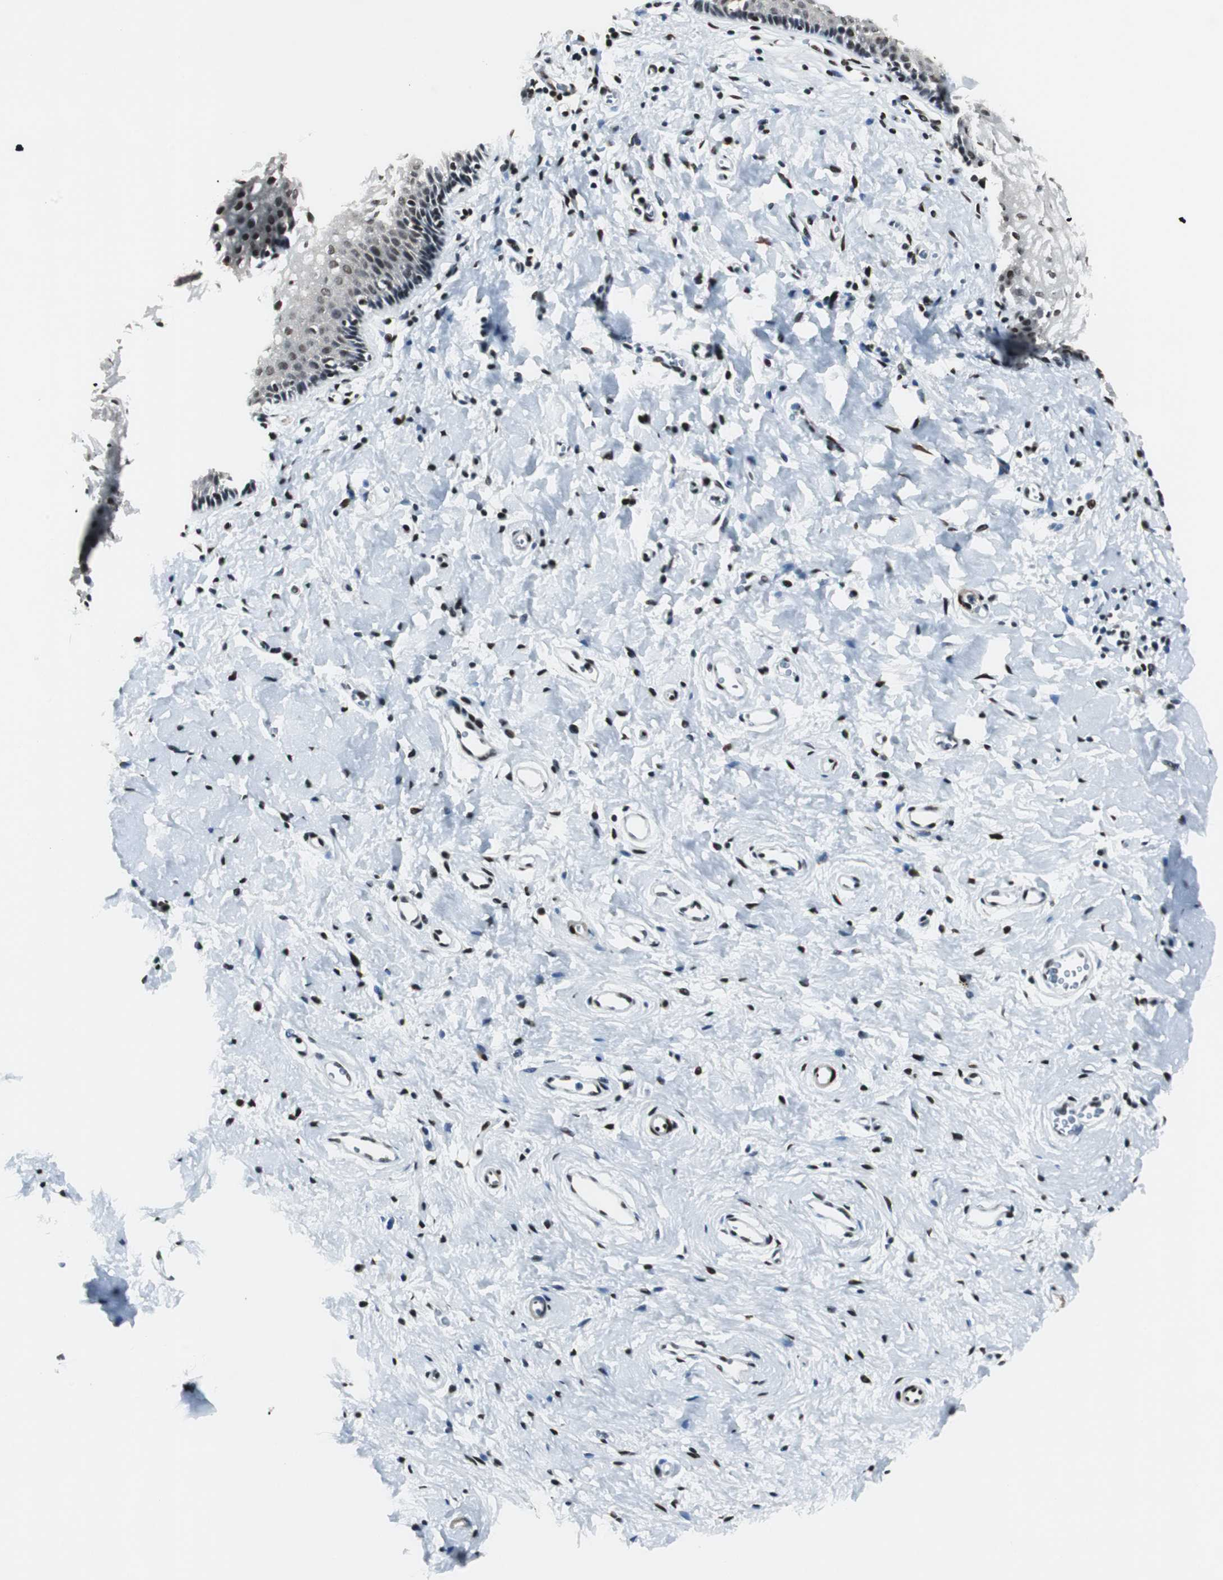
{"staining": {"intensity": "moderate", "quantity": ">75%", "location": "nuclear"}, "tissue": "vagina", "cell_type": "Squamous epithelial cells", "image_type": "normal", "snomed": [{"axis": "morphology", "description": "Normal tissue, NOS"}, {"axis": "topography", "description": "Soft tissue"}, {"axis": "topography", "description": "Vagina"}], "caption": "A brown stain highlights moderate nuclear expression of a protein in squamous epithelial cells of normal vagina.", "gene": "MEF2D", "patient": {"sex": "female", "age": 61}}